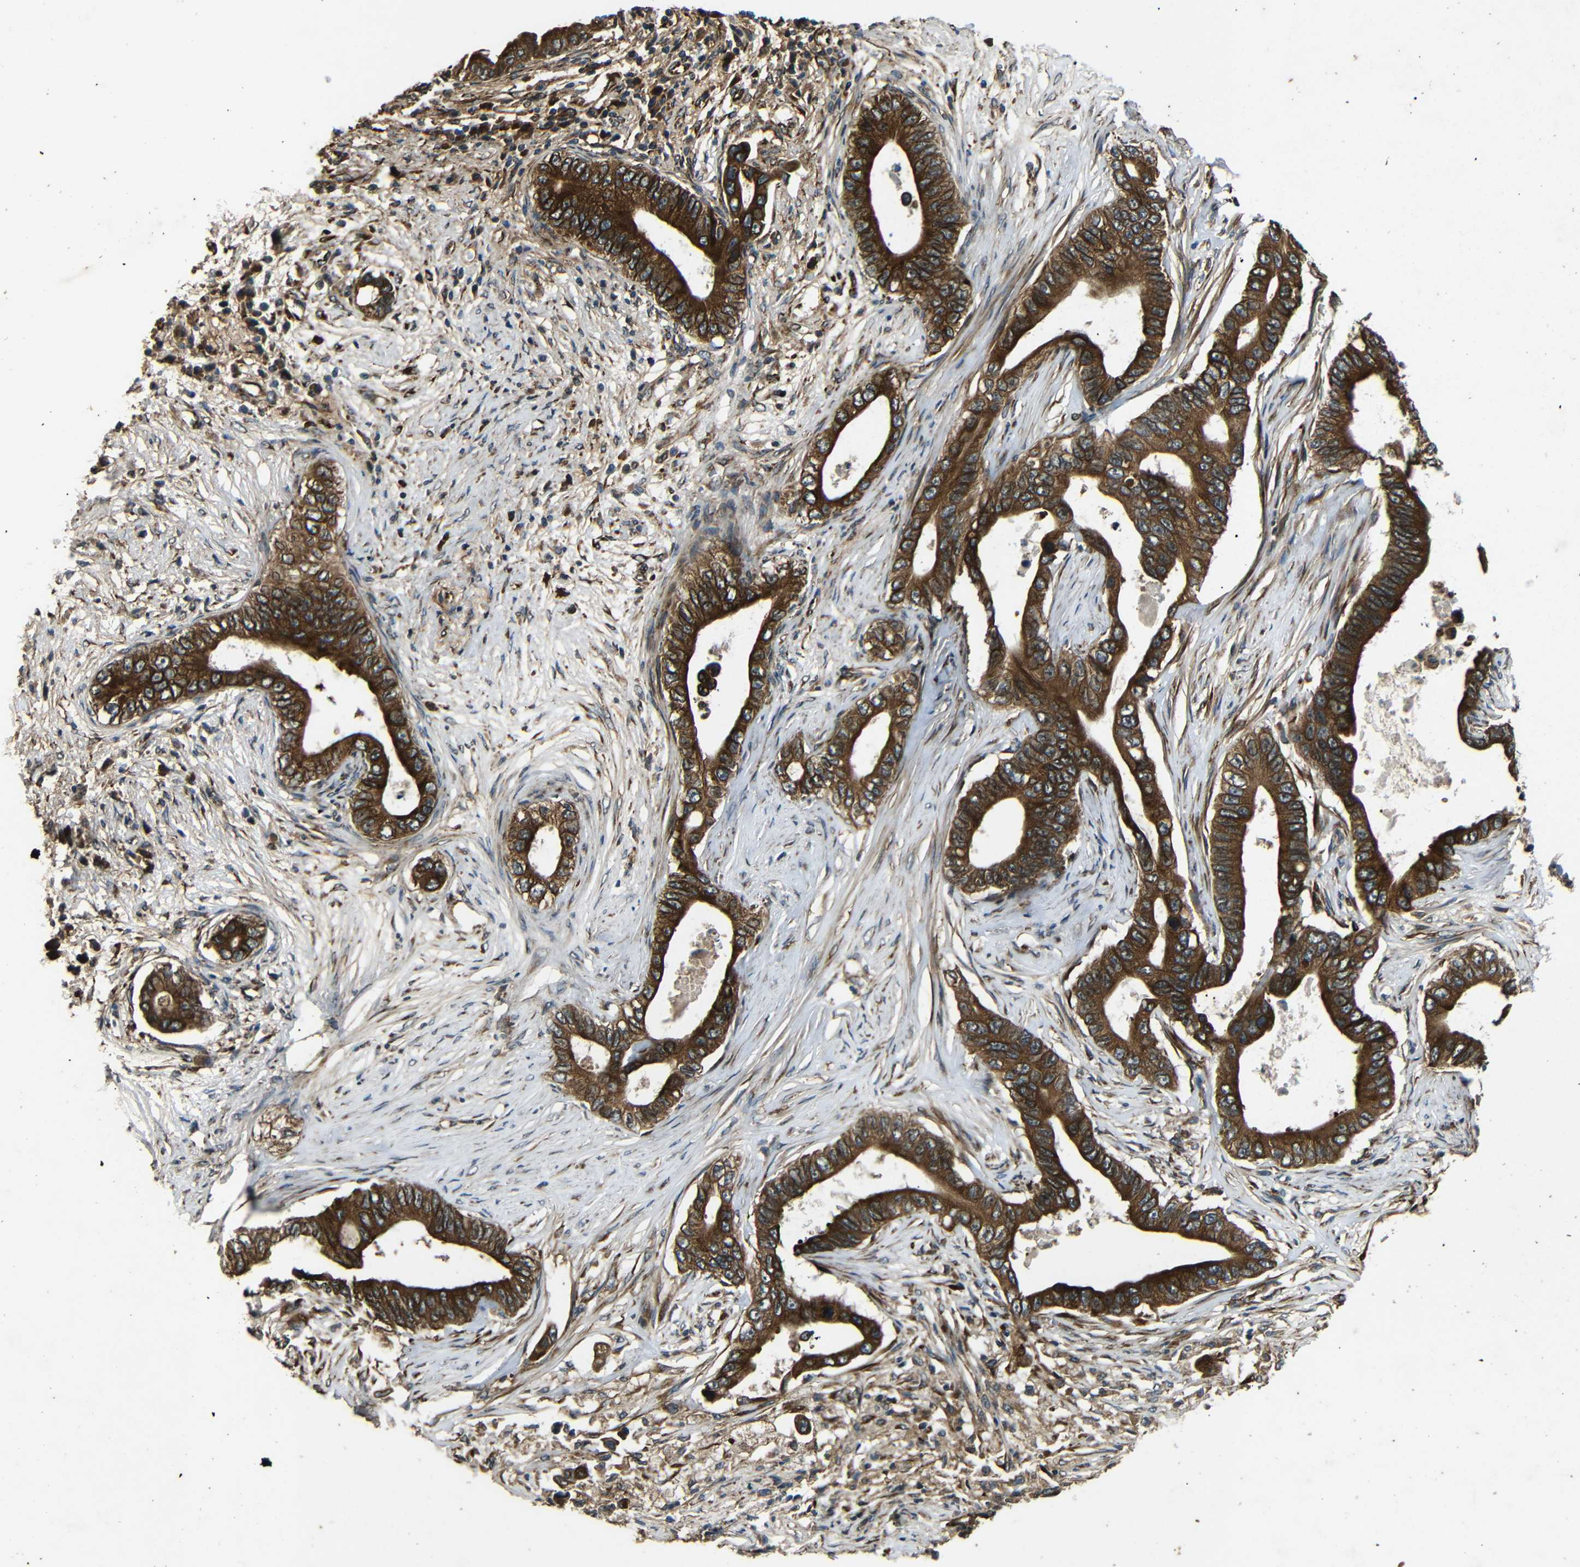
{"staining": {"intensity": "strong", "quantity": ">75%", "location": "cytoplasmic/membranous"}, "tissue": "pancreatic cancer", "cell_type": "Tumor cells", "image_type": "cancer", "snomed": [{"axis": "morphology", "description": "Adenocarcinoma, NOS"}, {"axis": "topography", "description": "Pancreas"}], "caption": "There is high levels of strong cytoplasmic/membranous expression in tumor cells of pancreatic cancer, as demonstrated by immunohistochemical staining (brown color).", "gene": "TRPC1", "patient": {"sex": "male", "age": 77}}